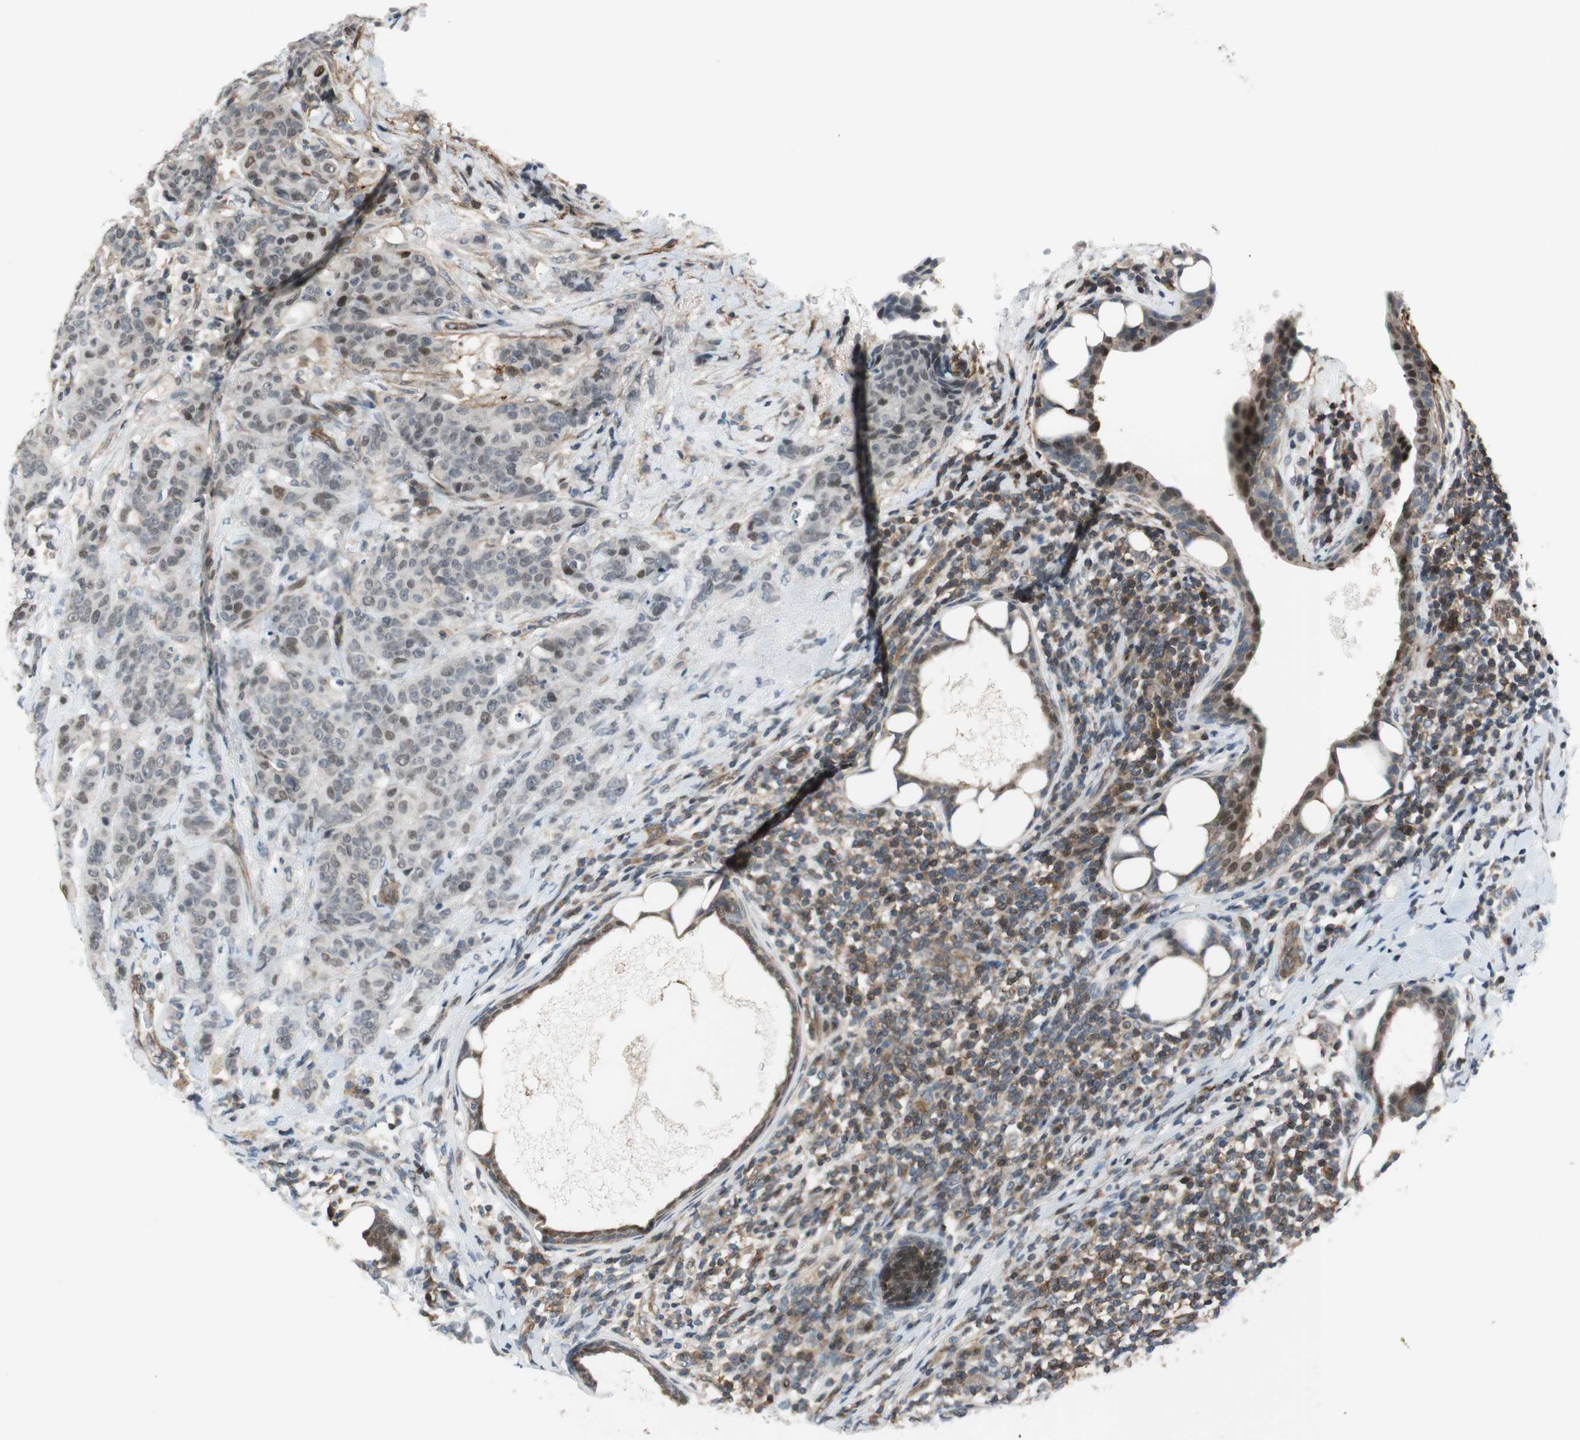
{"staining": {"intensity": "weak", "quantity": "<25%", "location": "nuclear"}, "tissue": "breast cancer", "cell_type": "Tumor cells", "image_type": "cancer", "snomed": [{"axis": "morphology", "description": "Duct carcinoma"}, {"axis": "topography", "description": "Breast"}], "caption": "There is no significant expression in tumor cells of intraductal carcinoma (breast).", "gene": "GRHL1", "patient": {"sex": "female", "age": 40}}